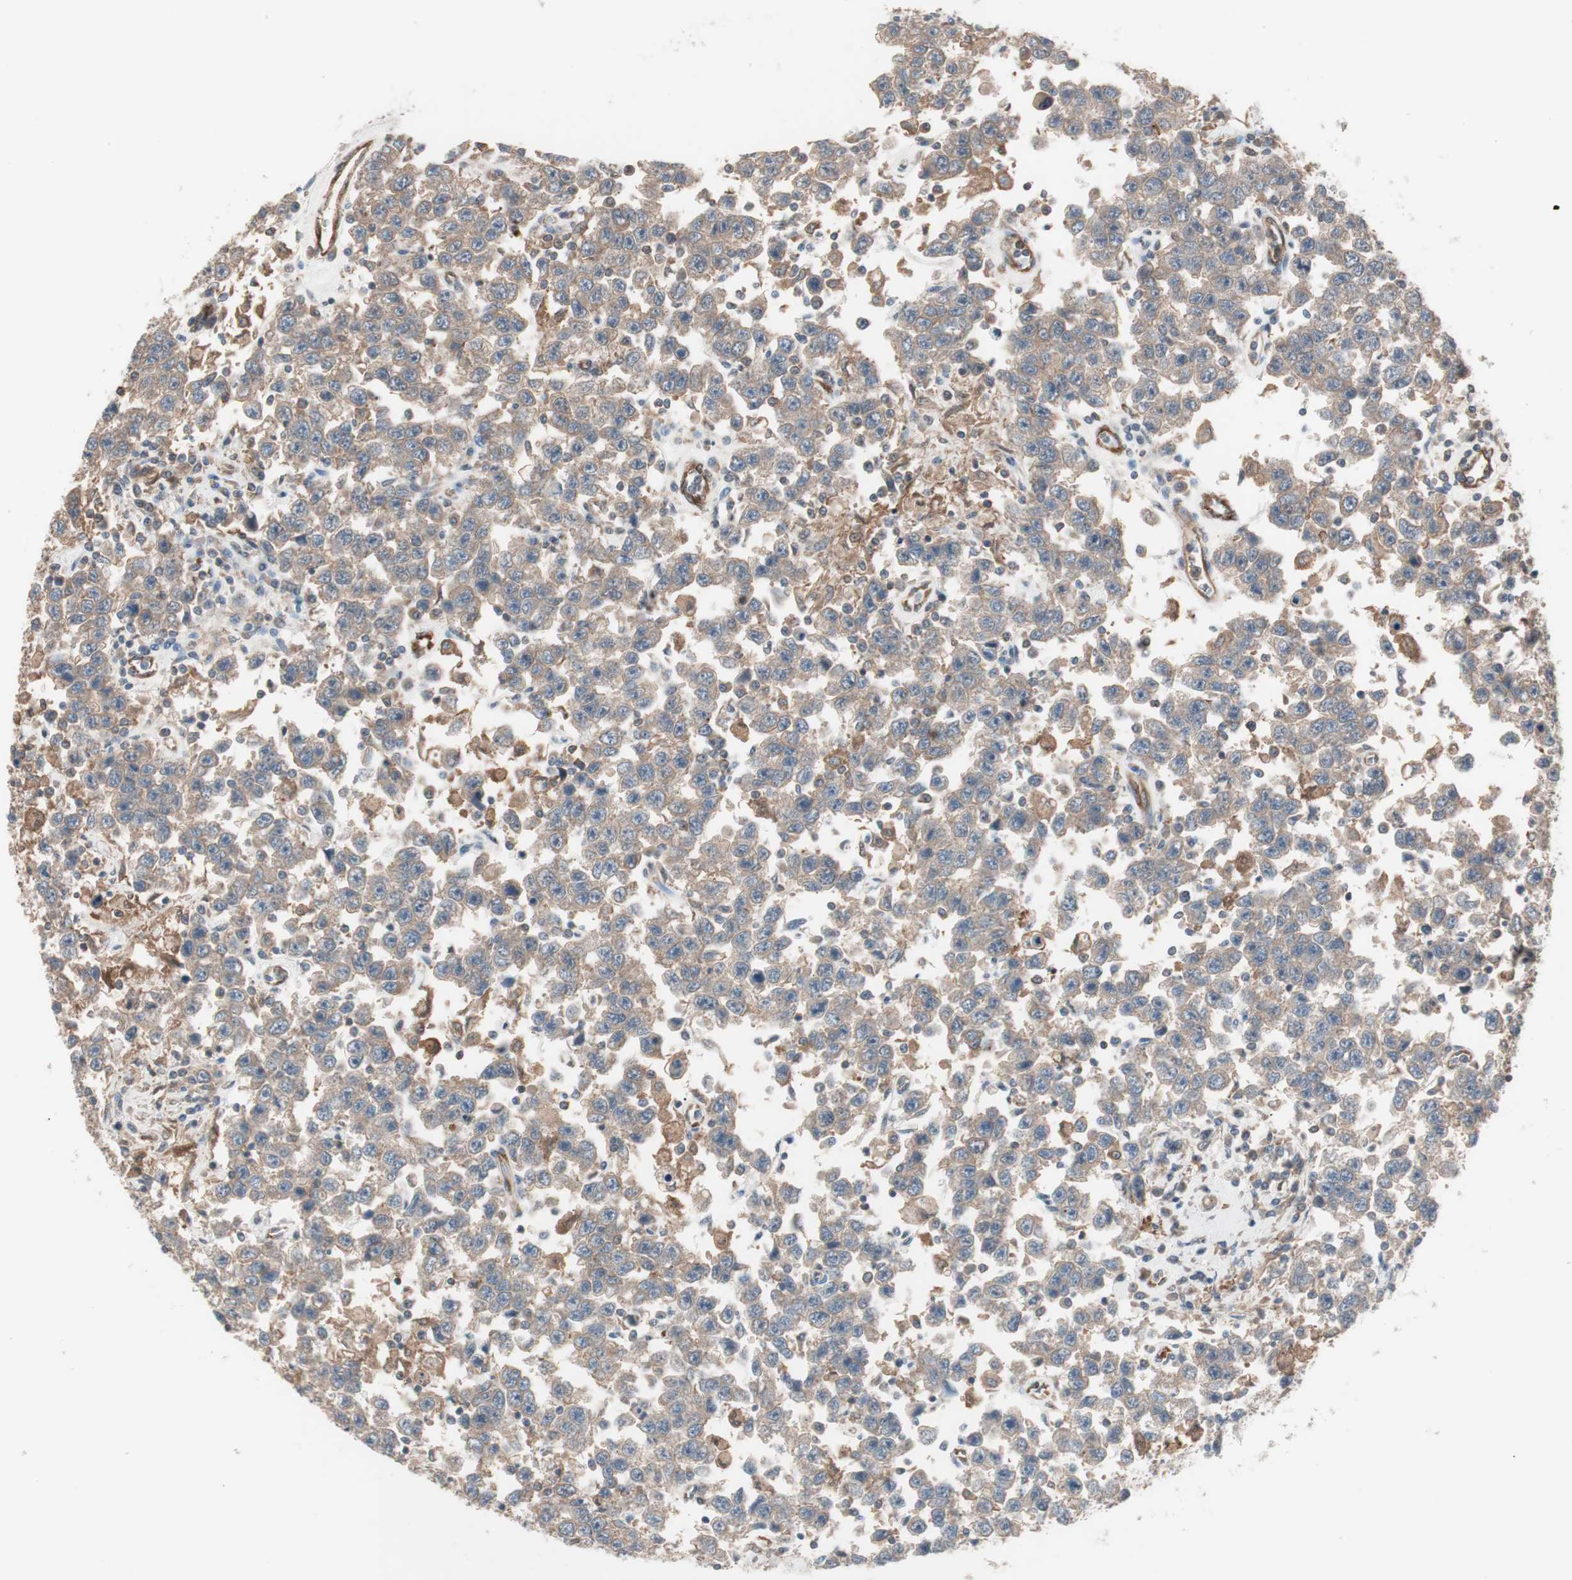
{"staining": {"intensity": "moderate", "quantity": ">75%", "location": "cytoplasmic/membranous"}, "tissue": "testis cancer", "cell_type": "Tumor cells", "image_type": "cancer", "snomed": [{"axis": "morphology", "description": "Seminoma, NOS"}, {"axis": "topography", "description": "Testis"}], "caption": "About >75% of tumor cells in human seminoma (testis) demonstrate moderate cytoplasmic/membranous protein expression as visualized by brown immunohistochemical staining.", "gene": "STAB1", "patient": {"sex": "male", "age": 41}}